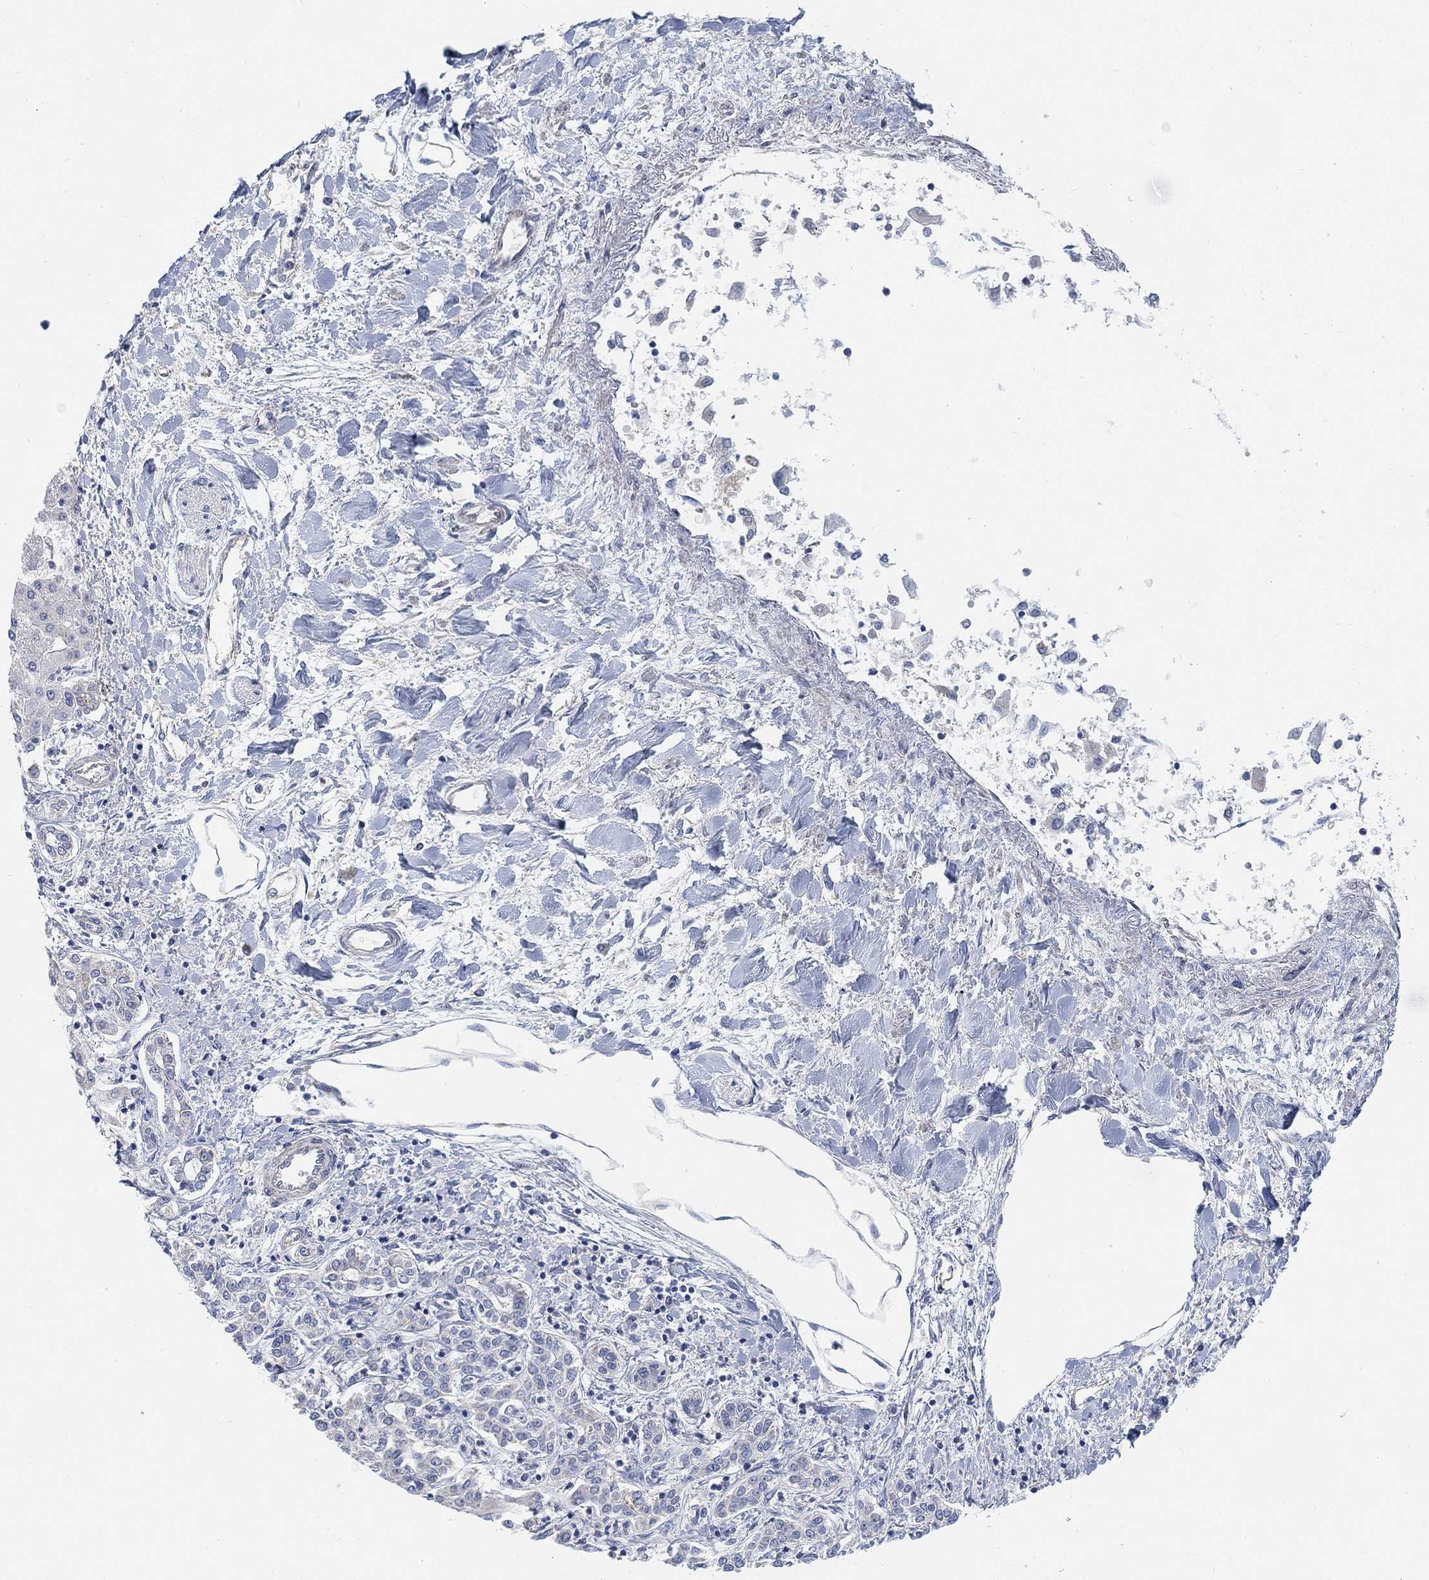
{"staining": {"intensity": "weak", "quantity": "<25%", "location": "cytoplasmic/membranous"}, "tissue": "liver cancer", "cell_type": "Tumor cells", "image_type": "cancer", "snomed": [{"axis": "morphology", "description": "Cholangiocarcinoma"}, {"axis": "topography", "description": "Liver"}], "caption": "The histopathology image displays no staining of tumor cells in liver cancer. The staining was performed using DAB to visualize the protein expression in brown, while the nuclei were stained in blue with hematoxylin (Magnification: 20x).", "gene": "HCRTR1", "patient": {"sex": "female", "age": 64}}